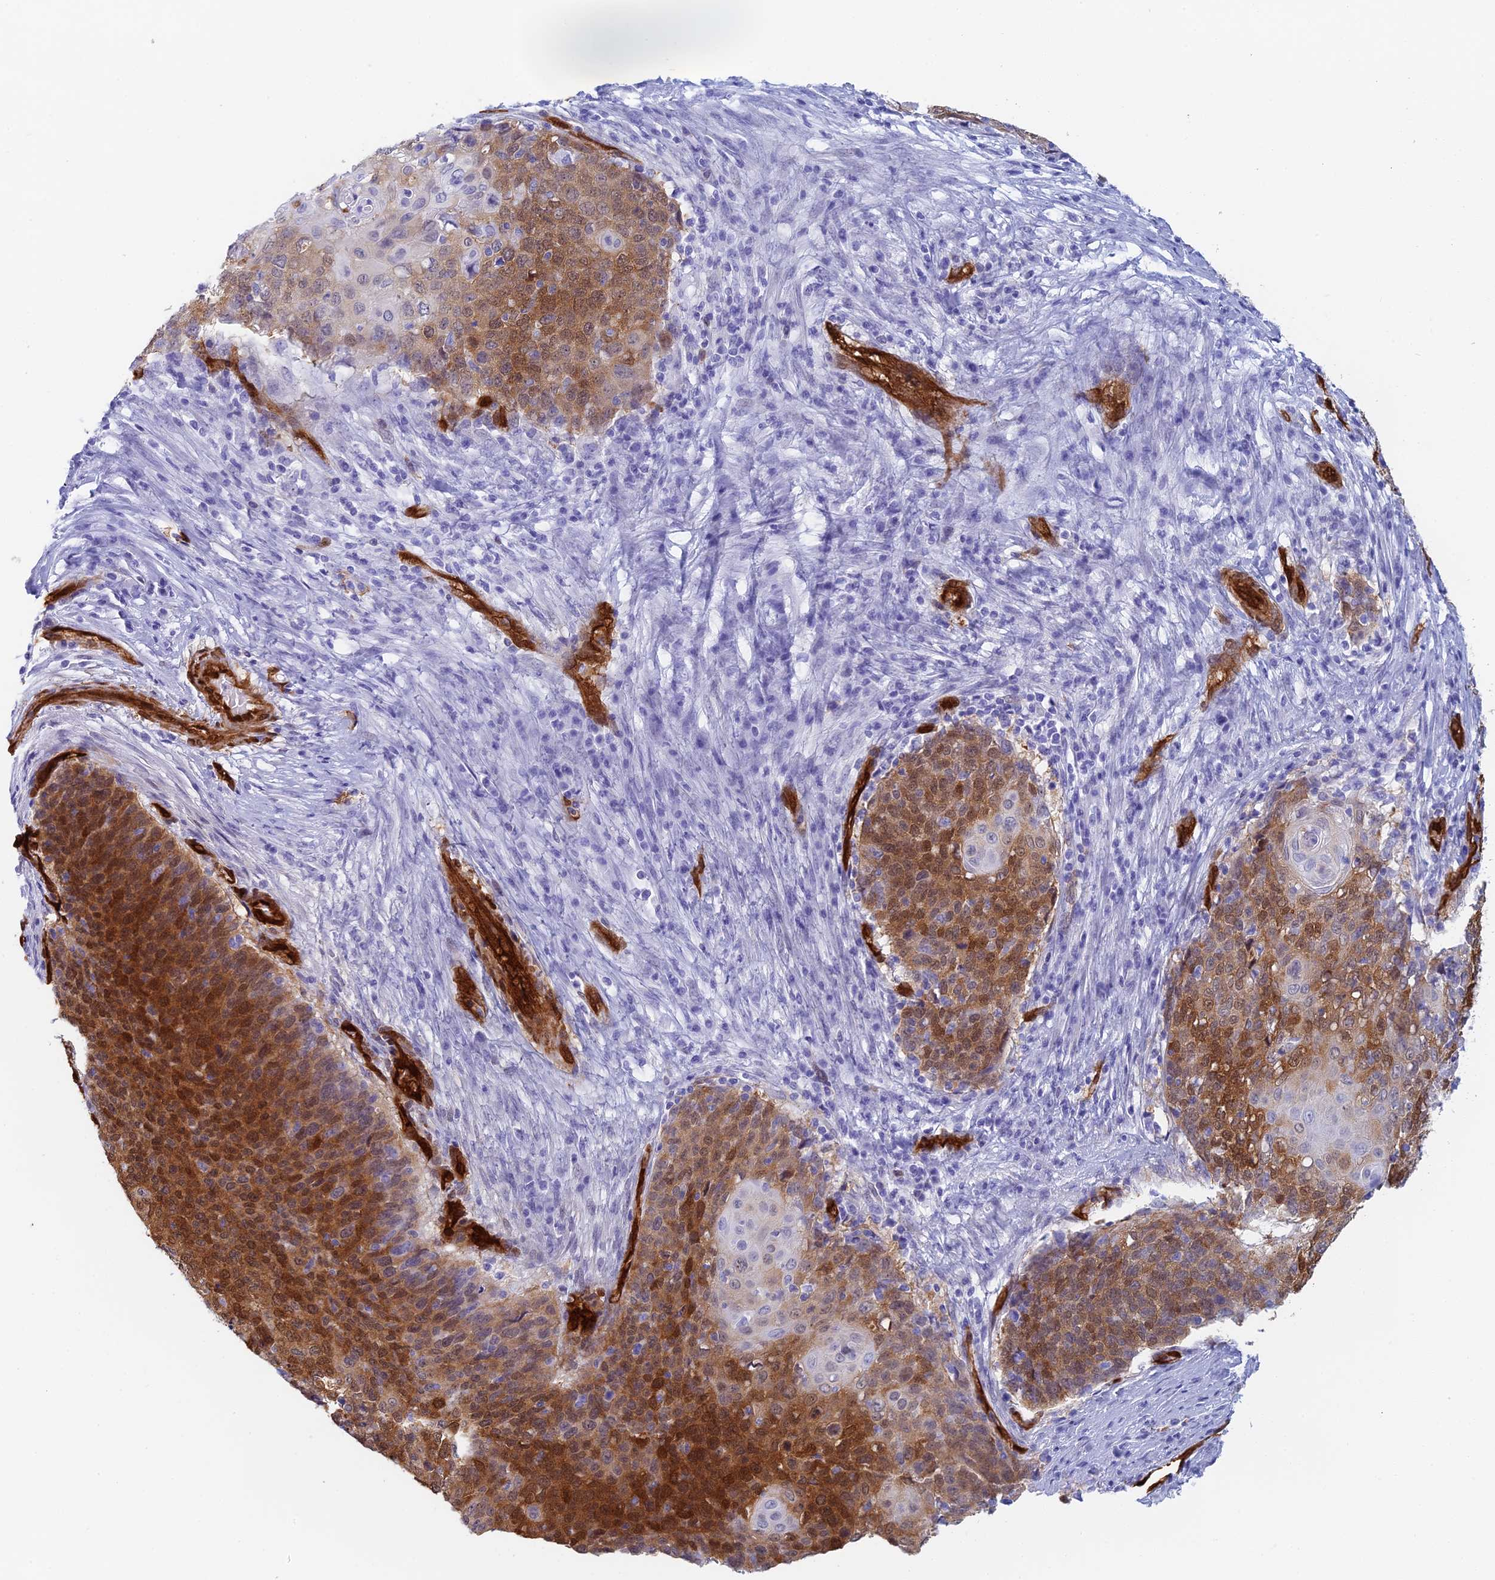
{"staining": {"intensity": "strong", "quantity": ">75%", "location": "cytoplasmic/membranous,nuclear"}, "tissue": "cervical cancer", "cell_type": "Tumor cells", "image_type": "cancer", "snomed": [{"axis": "morphology", "description": "Squamous cell carcinoma, NOS"}, {"axis": "topography", "description": "Cervix"}], "caption": "The image reveals a brown stain indicating the presence of a protein in the cytoplasmic/membranous and nuclear of tumor cells in cervical cancer. (Stains: DAB (3,3'-diaminobenzidine) in brown, nuclei in blue, Microscopy: brightfield microscopy at high magnification).", "gene": "CRIP2", "patient": {"sex": "female", "age": 39}}